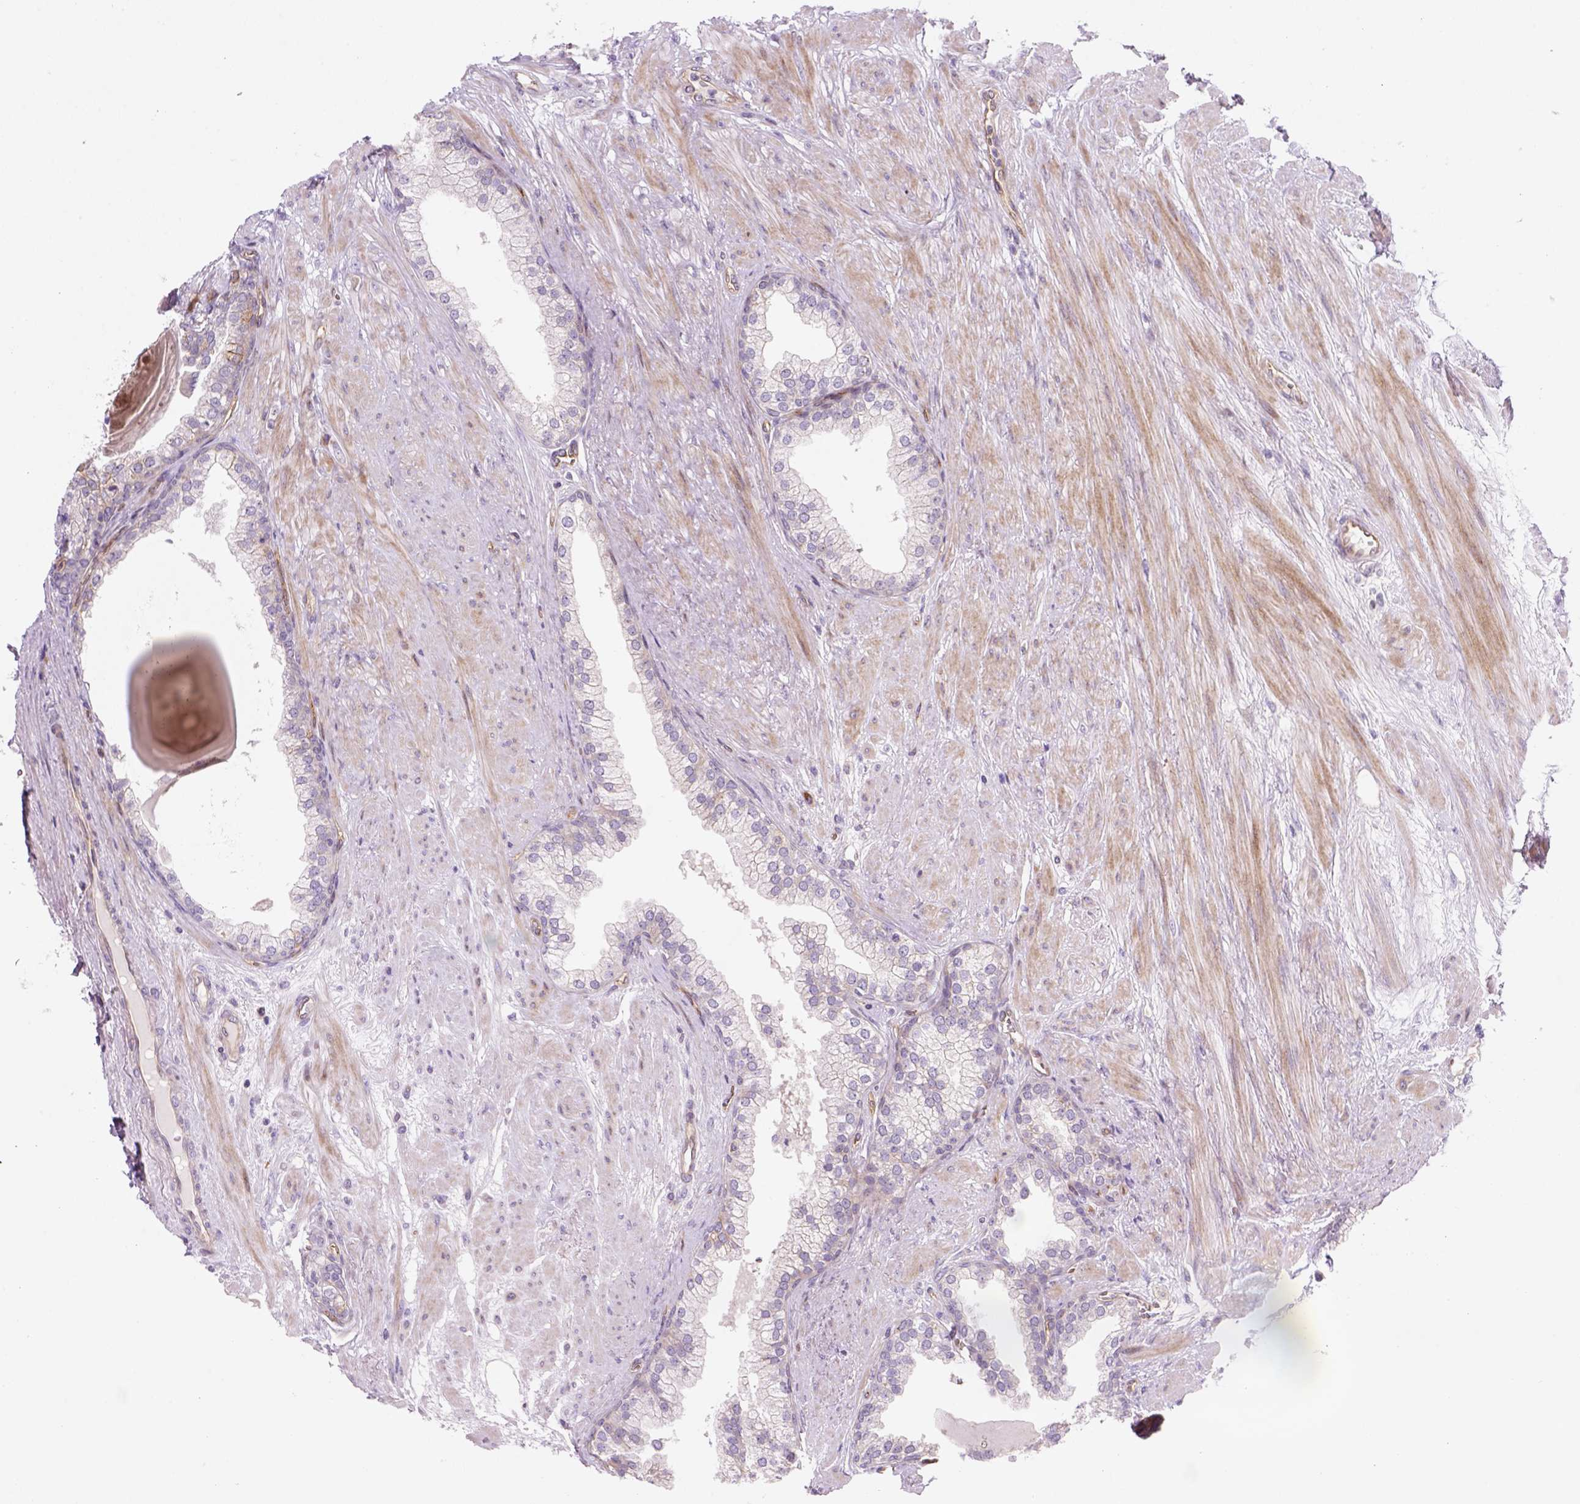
{"staining": {"intensity": "weak", "quantity": "25%-75%", "location": "cytoplasmic/membranous"}, "tissue": "prostate cancer", "cell_type": "Tumor cells", "image_type": "cancer", "snomed": [{"axis": "morphology", "description": "Adenocarcinoma, NOS"}, {"axis": "topography", "description": "Prostate"}], "caption": "A brown stain highlights weak cytoplasmic/membranous expression of a protein in human prostate cancer tumor cells.", "gene": "VSTM5", "patient": {"sex": "male", "age": 69}}